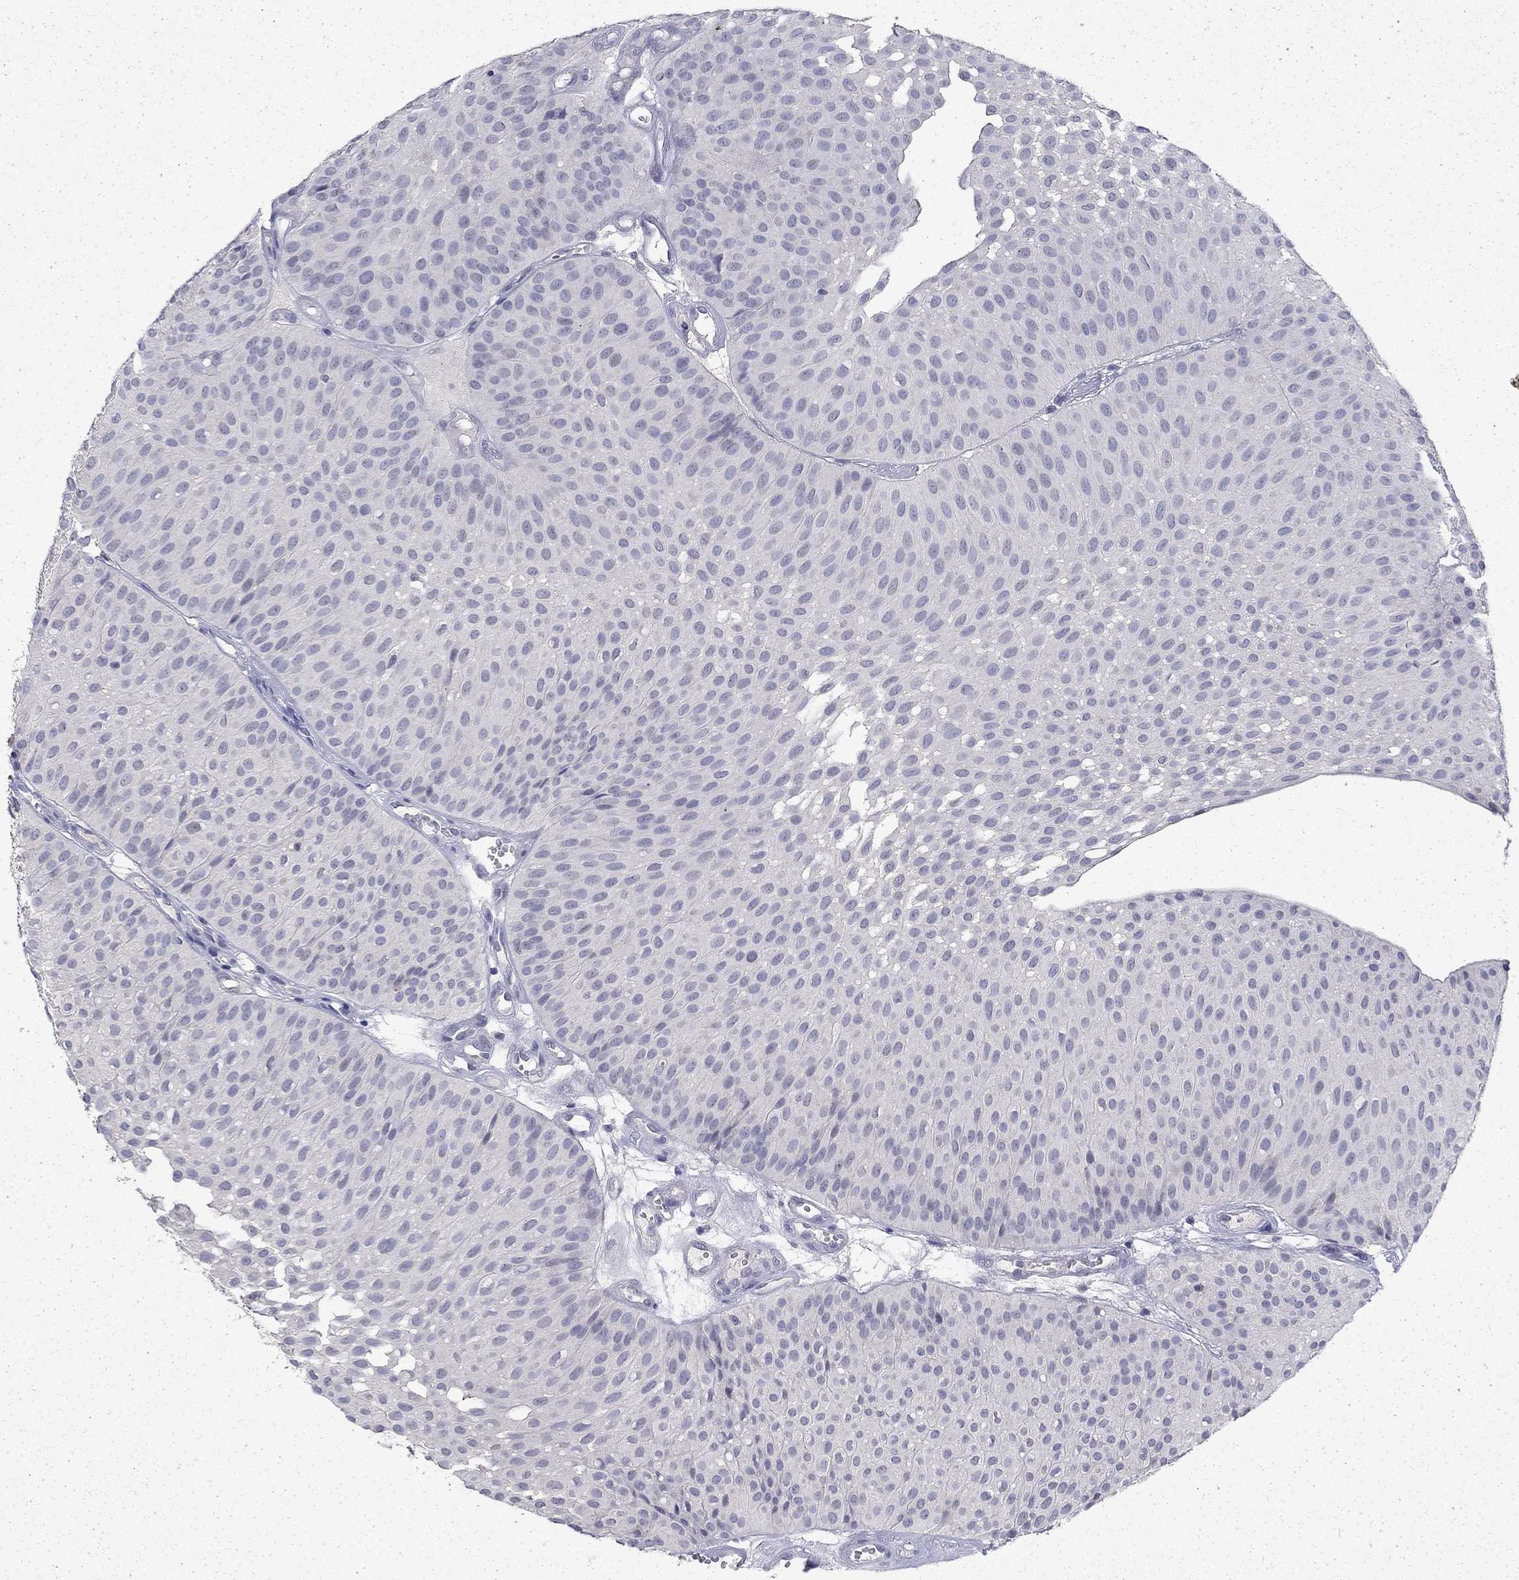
{"staining": {"intensity": "negative", "quantity": "none", "location": "none"}, "tissue": "urothelial cancer", "cell_type": "Tumor cells", "image_type": "cancer", "snomed": [{"axis": "morphology", "description": "Urothelial carcinoma, Low grade"}, {"axis": "topography", "description": "Urinary bladder"}], "caption": "Tumor cells show no significant positivity in low-grade urothelial carcinoma. (Immunohistochemistry, brightfield microscopy, high magnification).", "gene": "CHAT", "patient": {"sex": "male", "age": 64}}